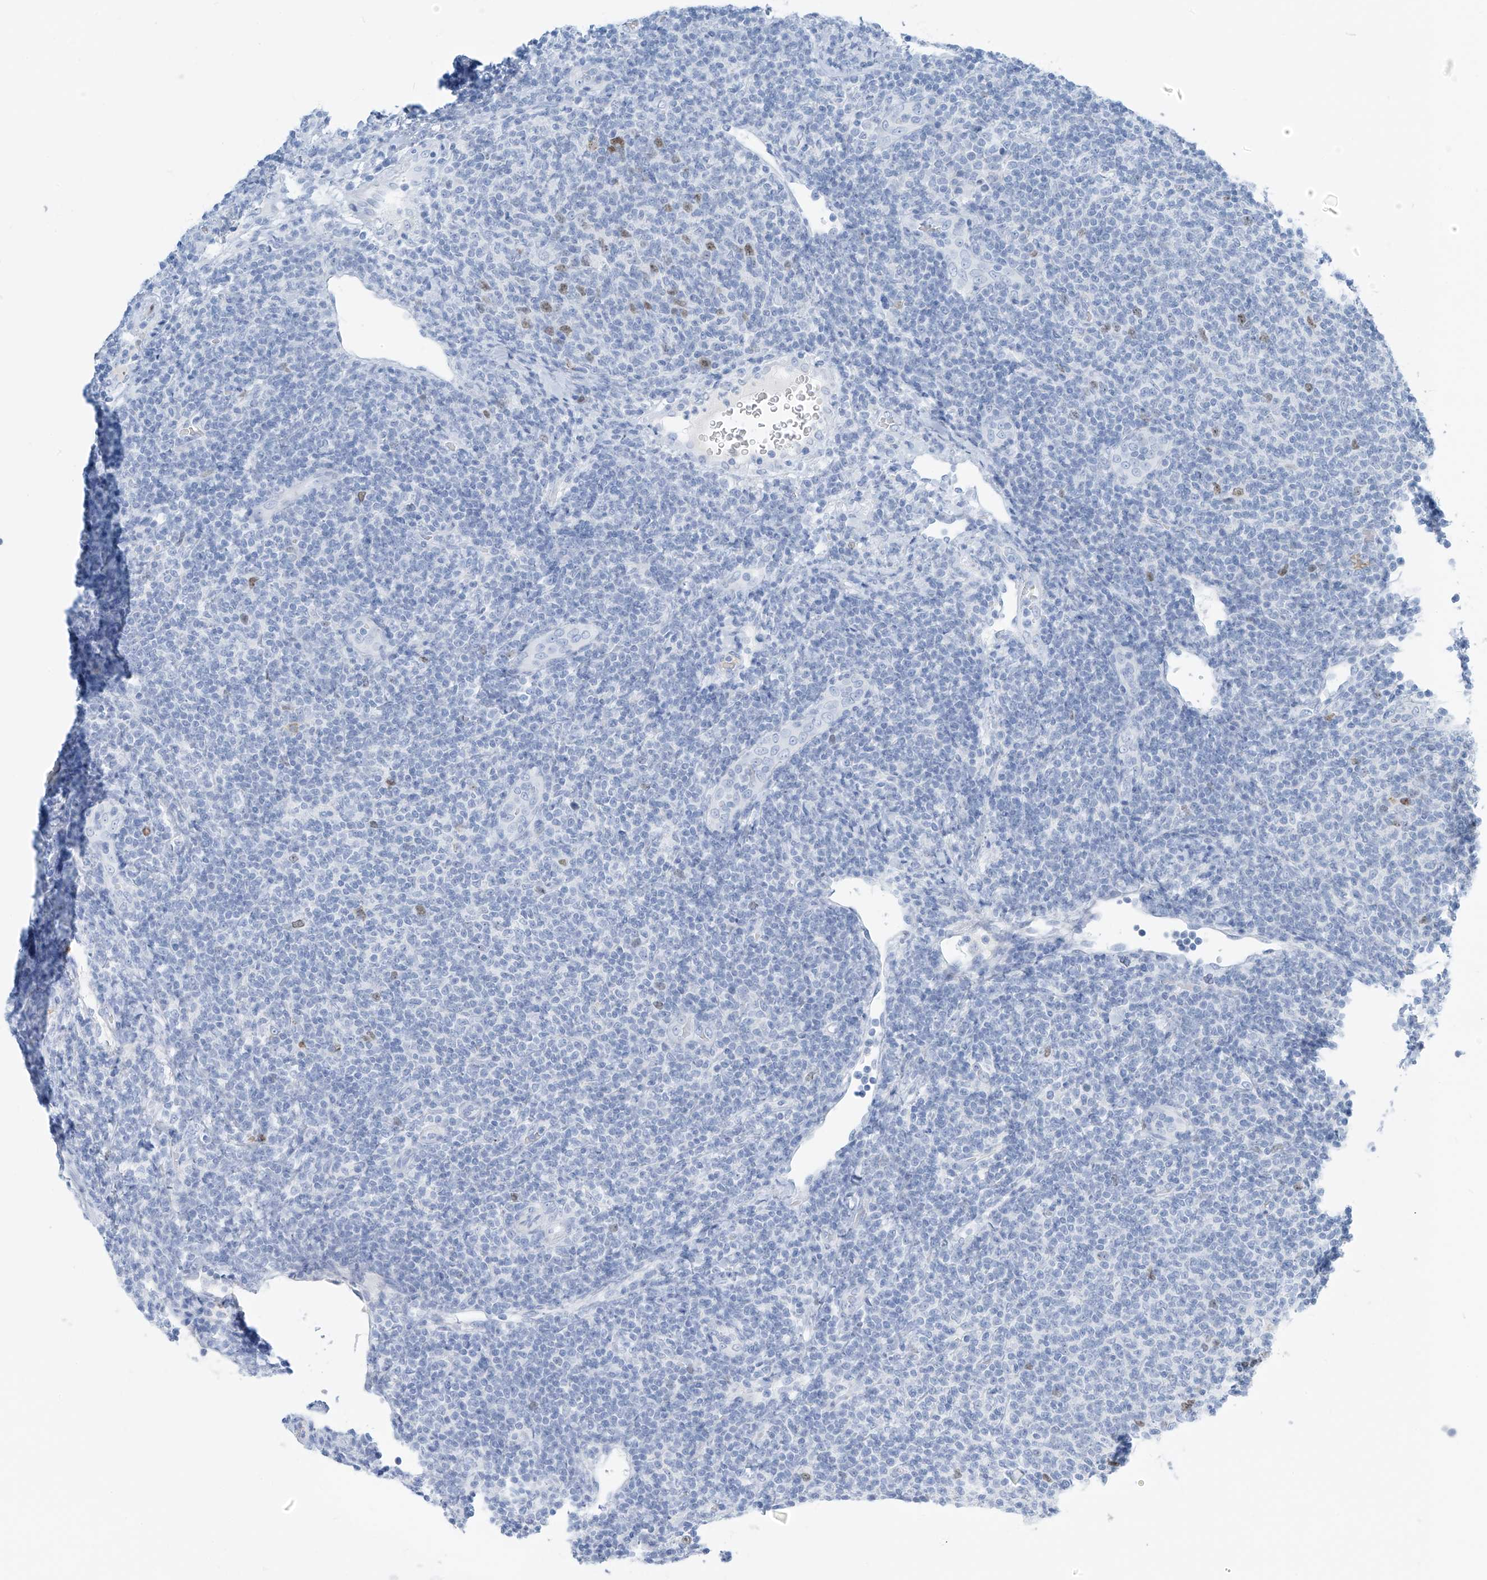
{"staining": {"intensity": "negative", "quantity": "none", "location": "none"}, "tissue": "lymphoma", "cell_type": "Tumor cells", "image_type": "cancer", "snomed": [{"axis": "morphology", "description": "Malignant lymphoma, non-Hodgkin's type, Low grade"}, {"axis": "topography", "description": "Lymph node"}], "caption": "Lymphoma stained for a protein using IHC displays no staining tumor cells.", "gene": "SGO2", "patient": {"sex": "male", "age": 66}}